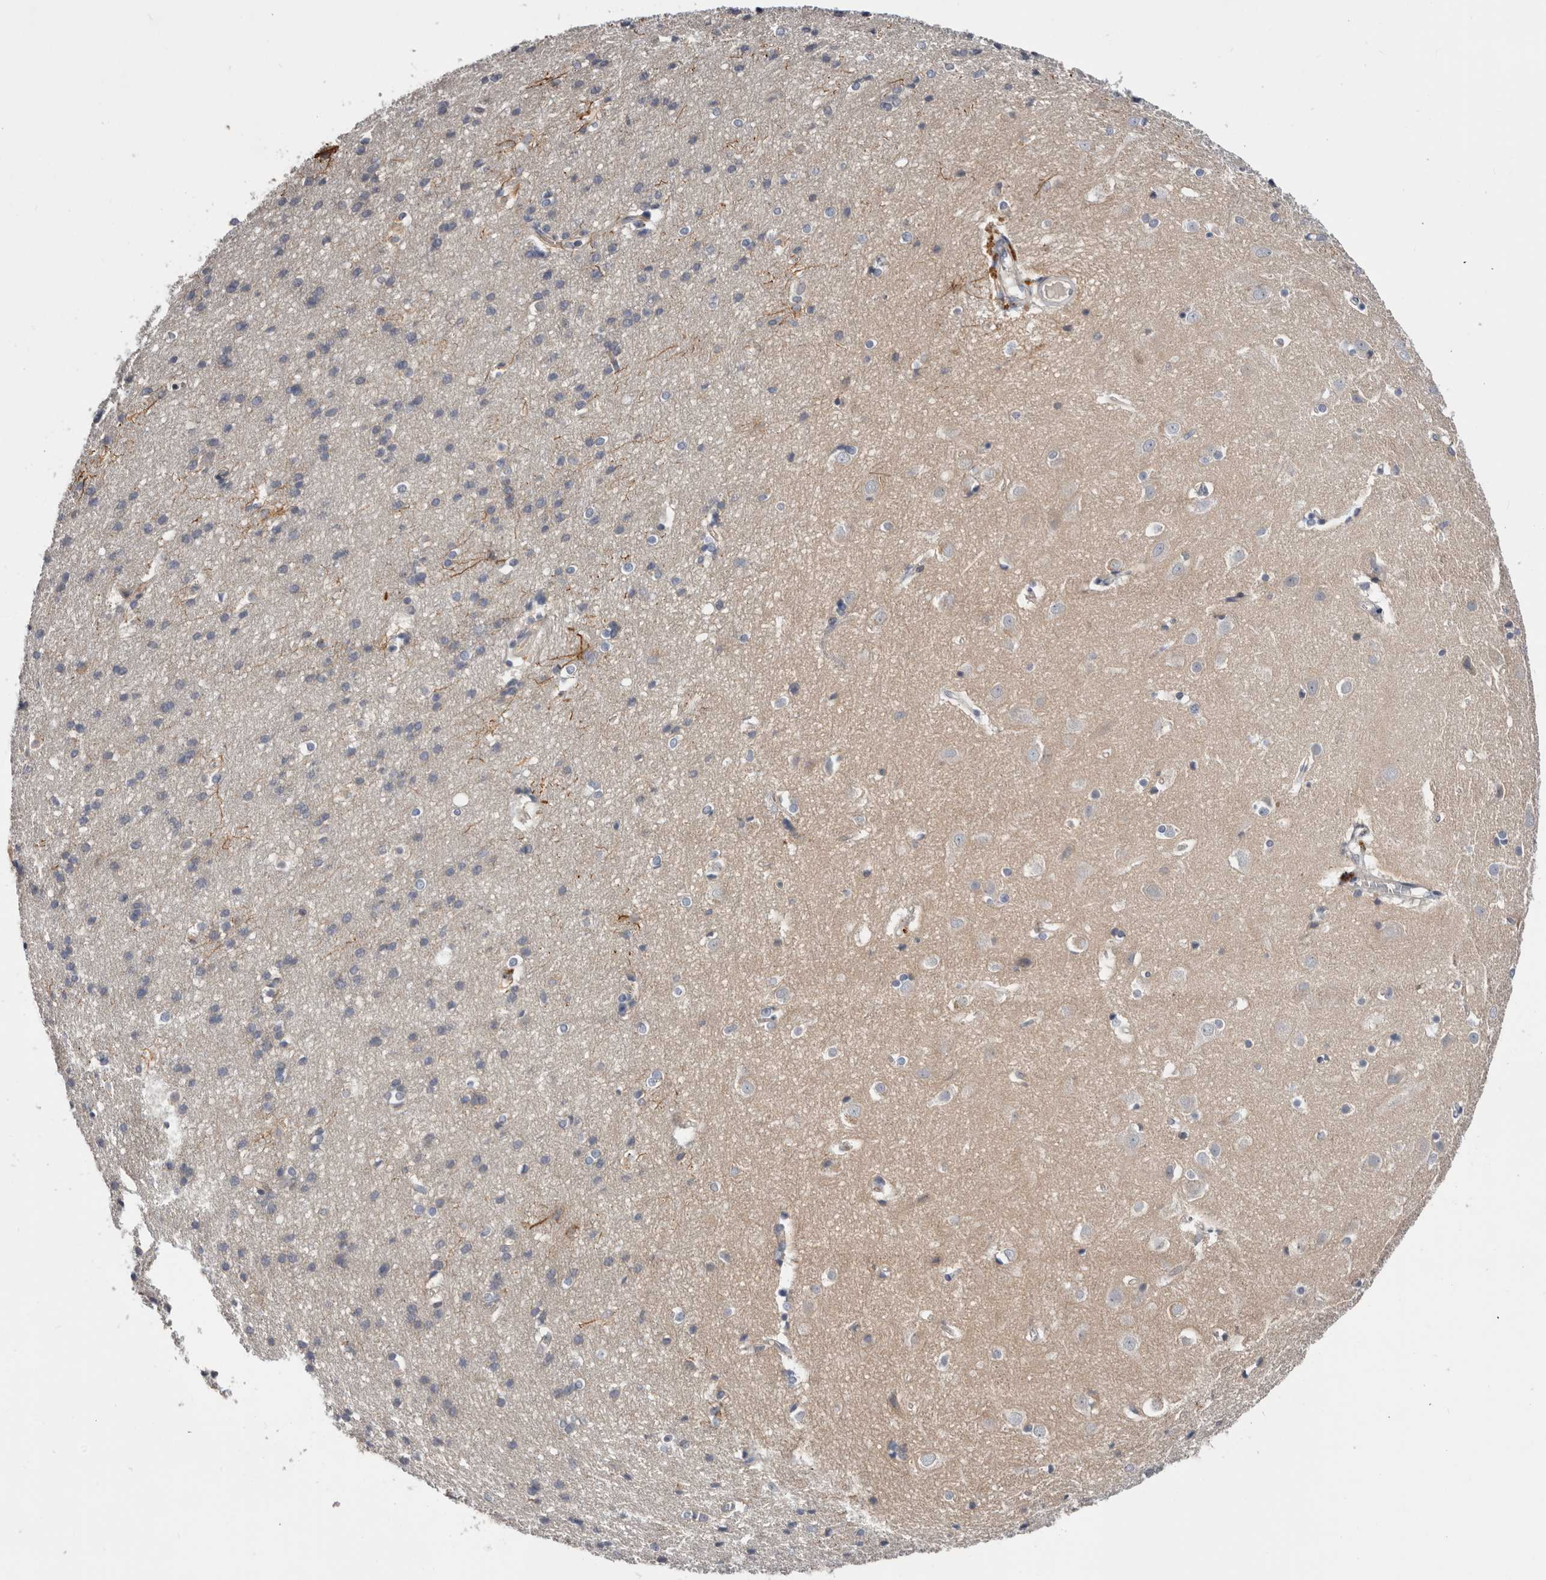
{"staining": {"intensity": "weak", "quantity": "25%-75%", "location": "cytoplasmic/membranous"}, "tissue": "cerebral cortex", "cell_type": "Endothelial cells", "image_type": "normal", "snomed": [{"axis": "morphology", "description": "Normal tissue, NOS"}, {"axis": "topography", "description": "Cerebral cortex"}], "caption": "Benign cerebral cortex exhibits weak cytoplasmic/membranous positivity in about 25%-75% of endothelial cells, visualized by immunohistochemistry. (brown staining indicates protein expression, while blue staining denotes nuclei).", "gene": "USH1C", "patient": {"sex": "male", "age": 54}}